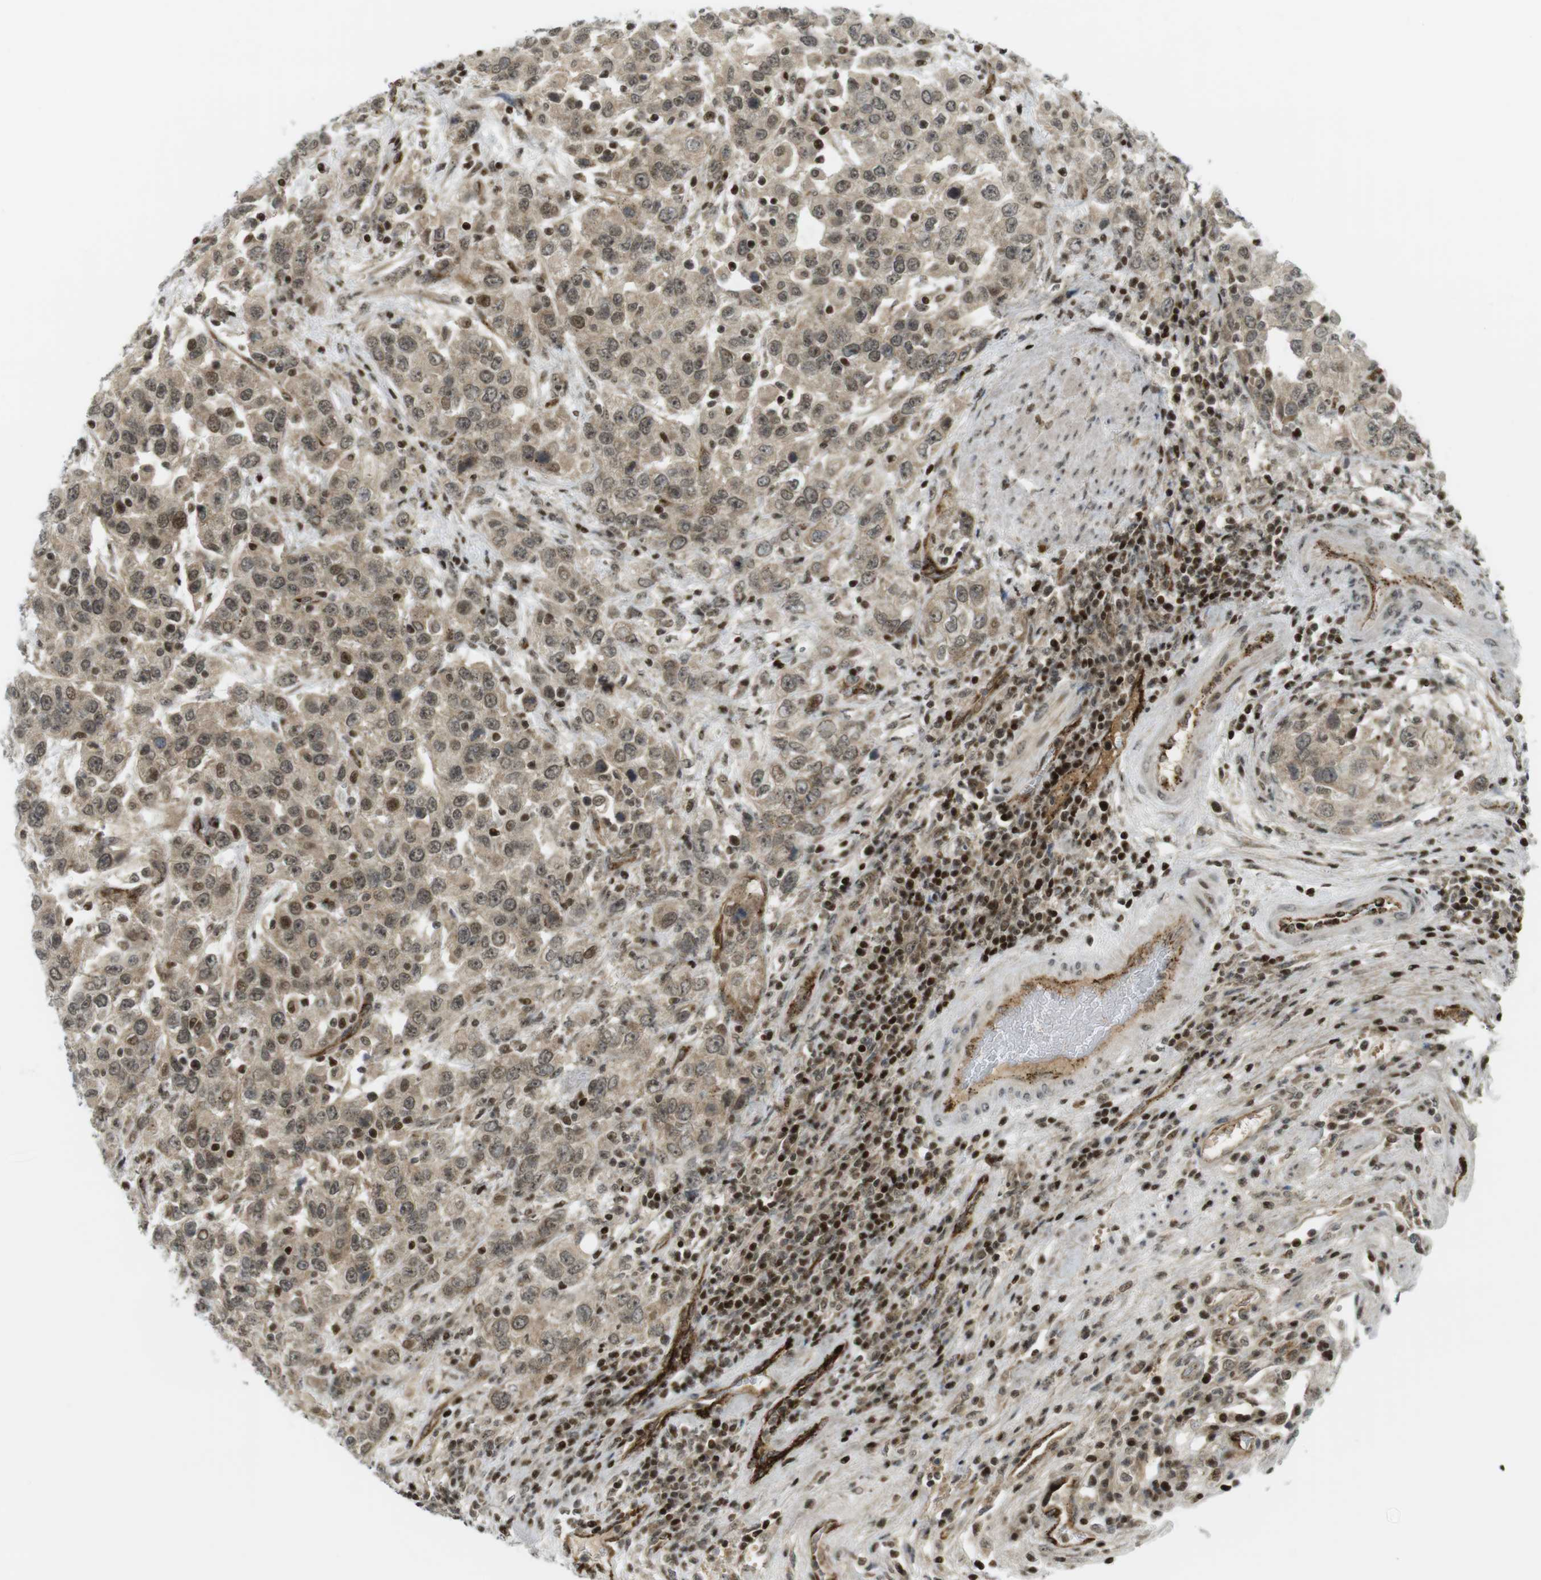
{"staining": {"intensity": "weak", "quantity": ">75%", "location": "cytoplasmic/membranous,nuclear"}, "tissue": "urothelial cancer", "cell_type": "Tumor cells", "image_type": "cancer", "snomed": [{"axis": "morphology", "description": "Urothelial carcinoma, High grade"}, {"axis": "topography", "description": "Urinary bladder"}], "caption": "Tumor cells reveal weak cytoplasmic/membranous and nuclear positivity in about >75% of cells in urothelial carcinoma (high-grade).", "gene": "PPP1R13B", "patient": {"sex": "female", "age": 80}}